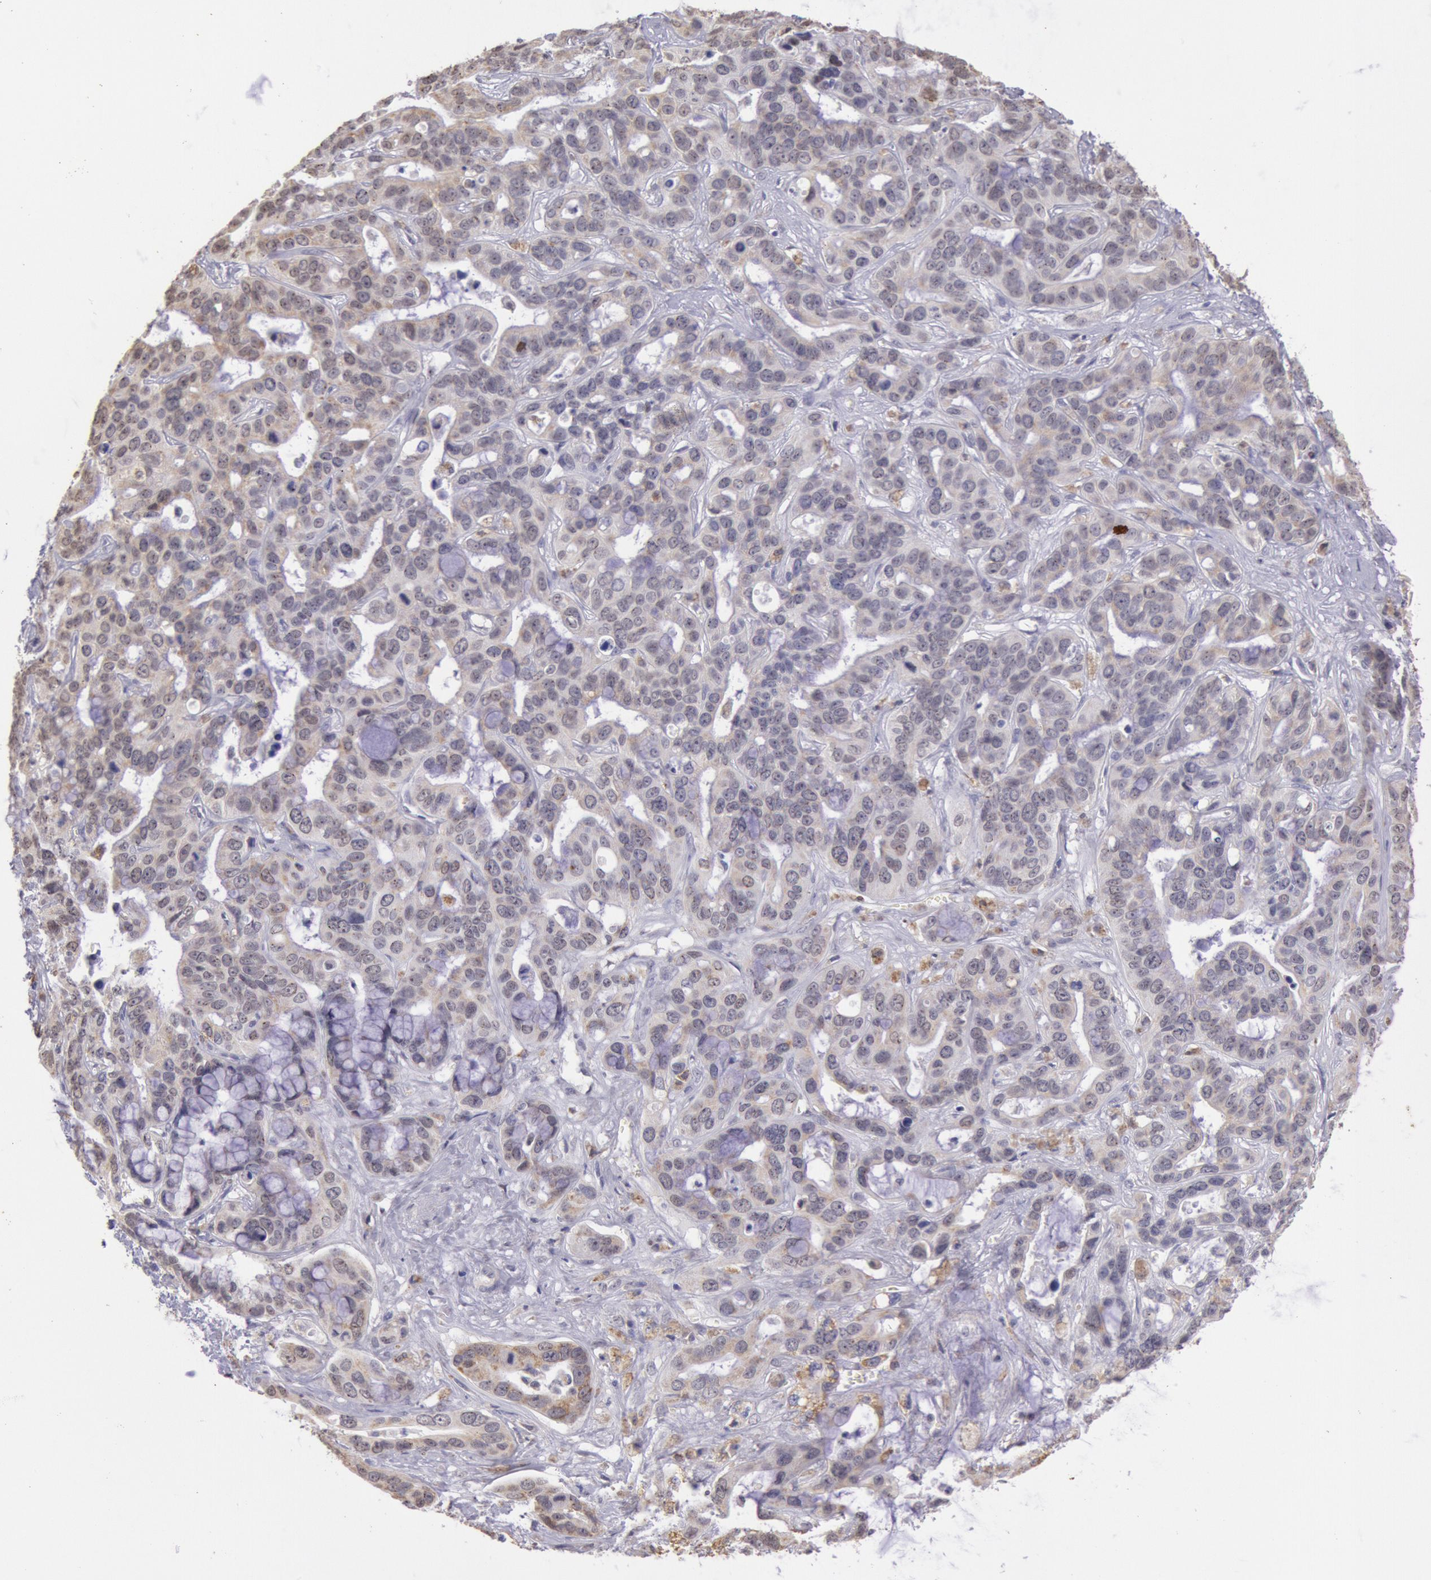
{"staining": {"intensity": "weak", "quantity": ">75%", "location": "cytoplasmic/membranous,nuclear"}, "tissue": "liver cancer", "cell_type": "Tumor cells", "image_type": "cancer", "snomed": [{"axis": "morphology", "description": "Cholangiocarcinoma"}, {"axis": "topography", "description": "Liver"}], "caption": "This is an image of immunohistochemistry staining of cholangiocarcinoma (liver), which shows weak positivity in the cytoplasmic/membranous and nuclear of tumor cells.", "gene": "FRMD6", "patient": {"sex": "female", "age": 65}}